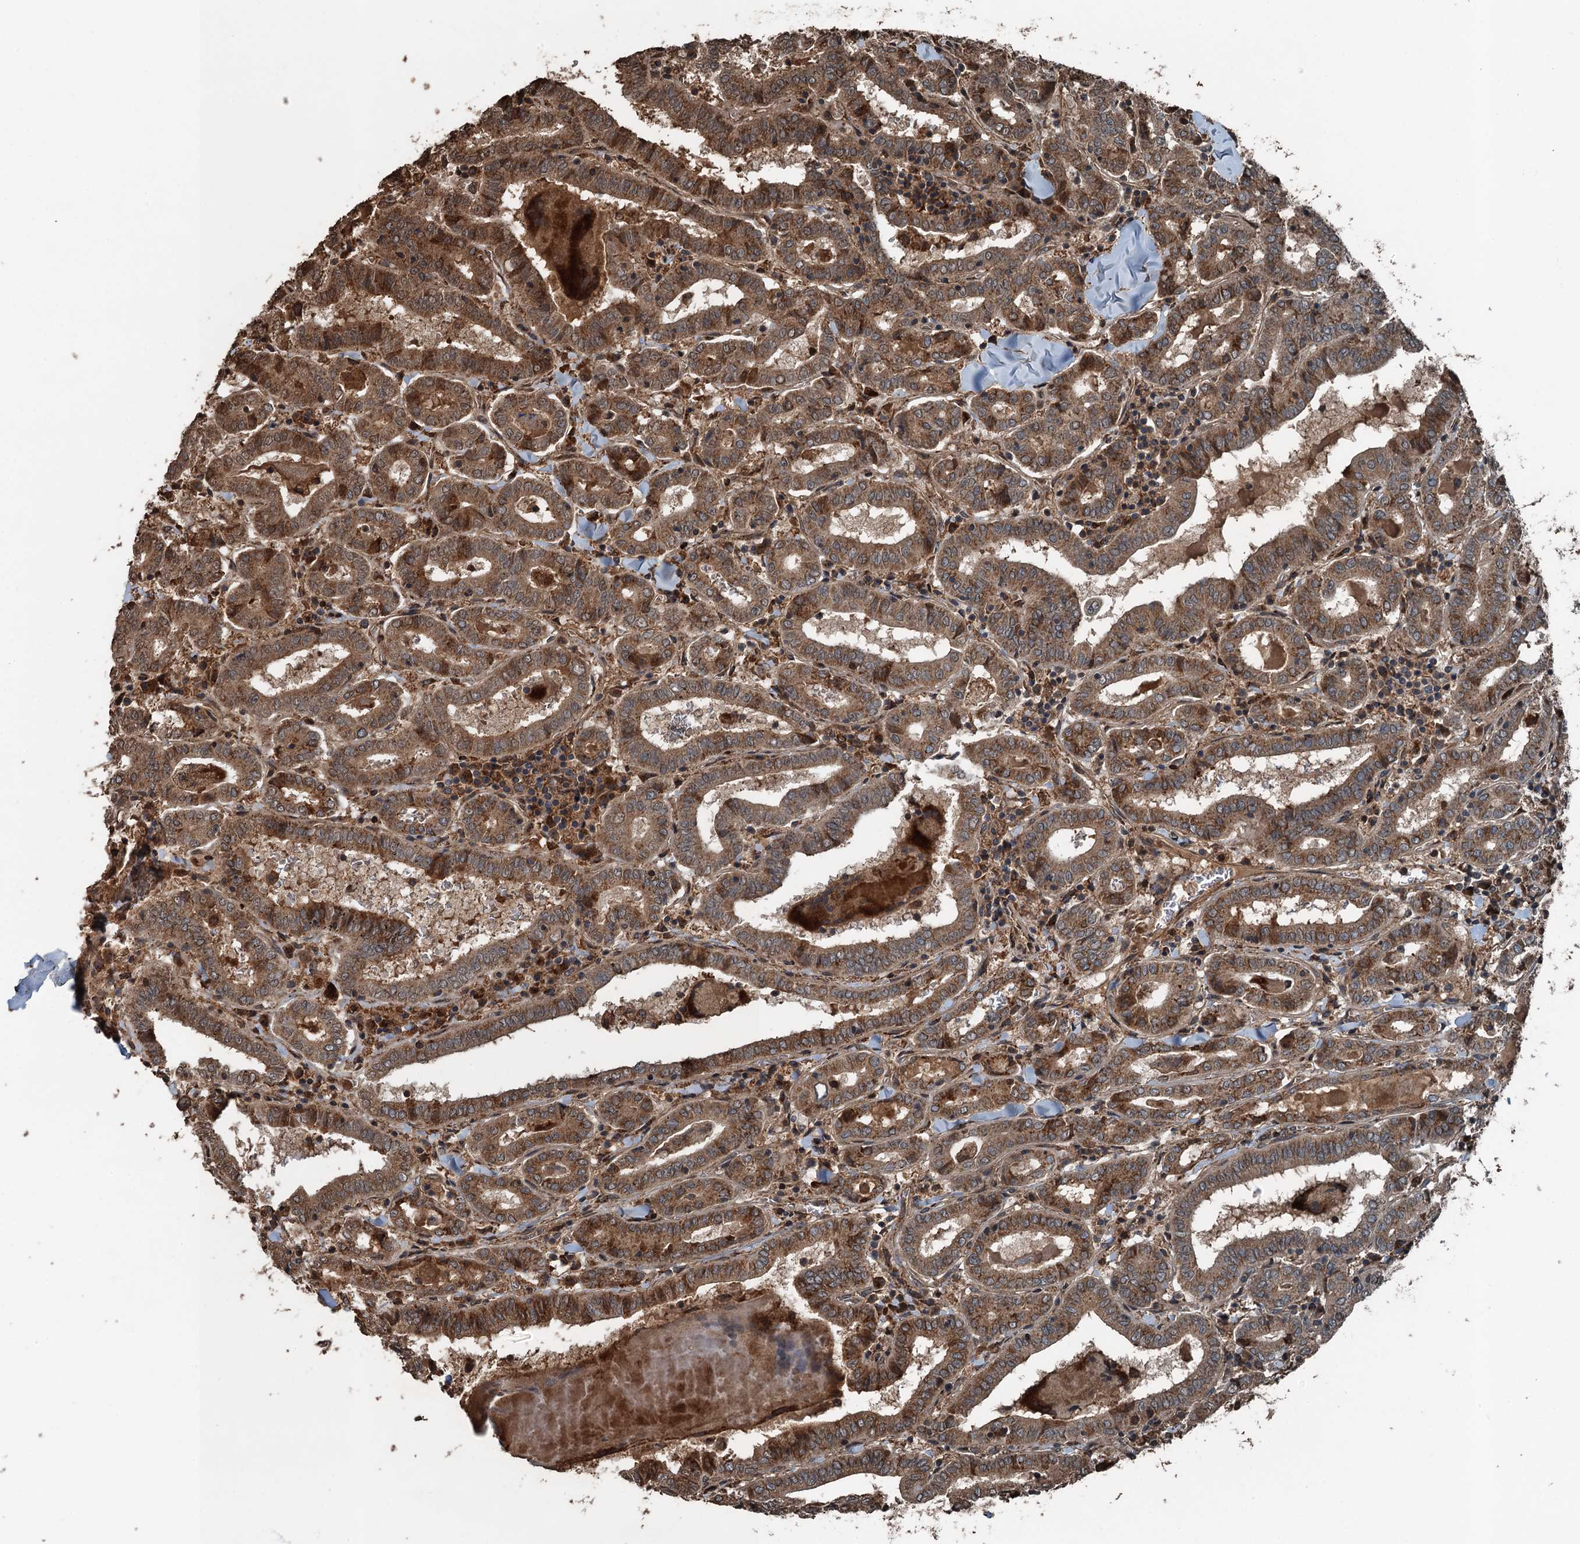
{"staining": {"intensity": "moderate", "quantity": ">75%", "location": "cytoplasmic/membranous"}, "tissue": "thyroid cancer", "cell_type": "Tumor cells", "image_type": "cancer", "snomed": [{"axis": "morphology", "description": "Papillary adenocarcinoma, NOS"}, {"axis": "topography", "description": "Thyroid gland"}], "caption": "DAB (3,3'-diaminobenzidine) immunohistochemical staining of thyroid cancer displays moderate cytoplasmic/membranous protein staining in approximately >75% of tumor cells. The staining was performed using DAB to visualize the protein expression in brown, while the nuclei were stained in blue with hematoxylin (Magnification: 20x).", "gene": "TCTN1", "patient": {"sex": "female", "age": 72}}